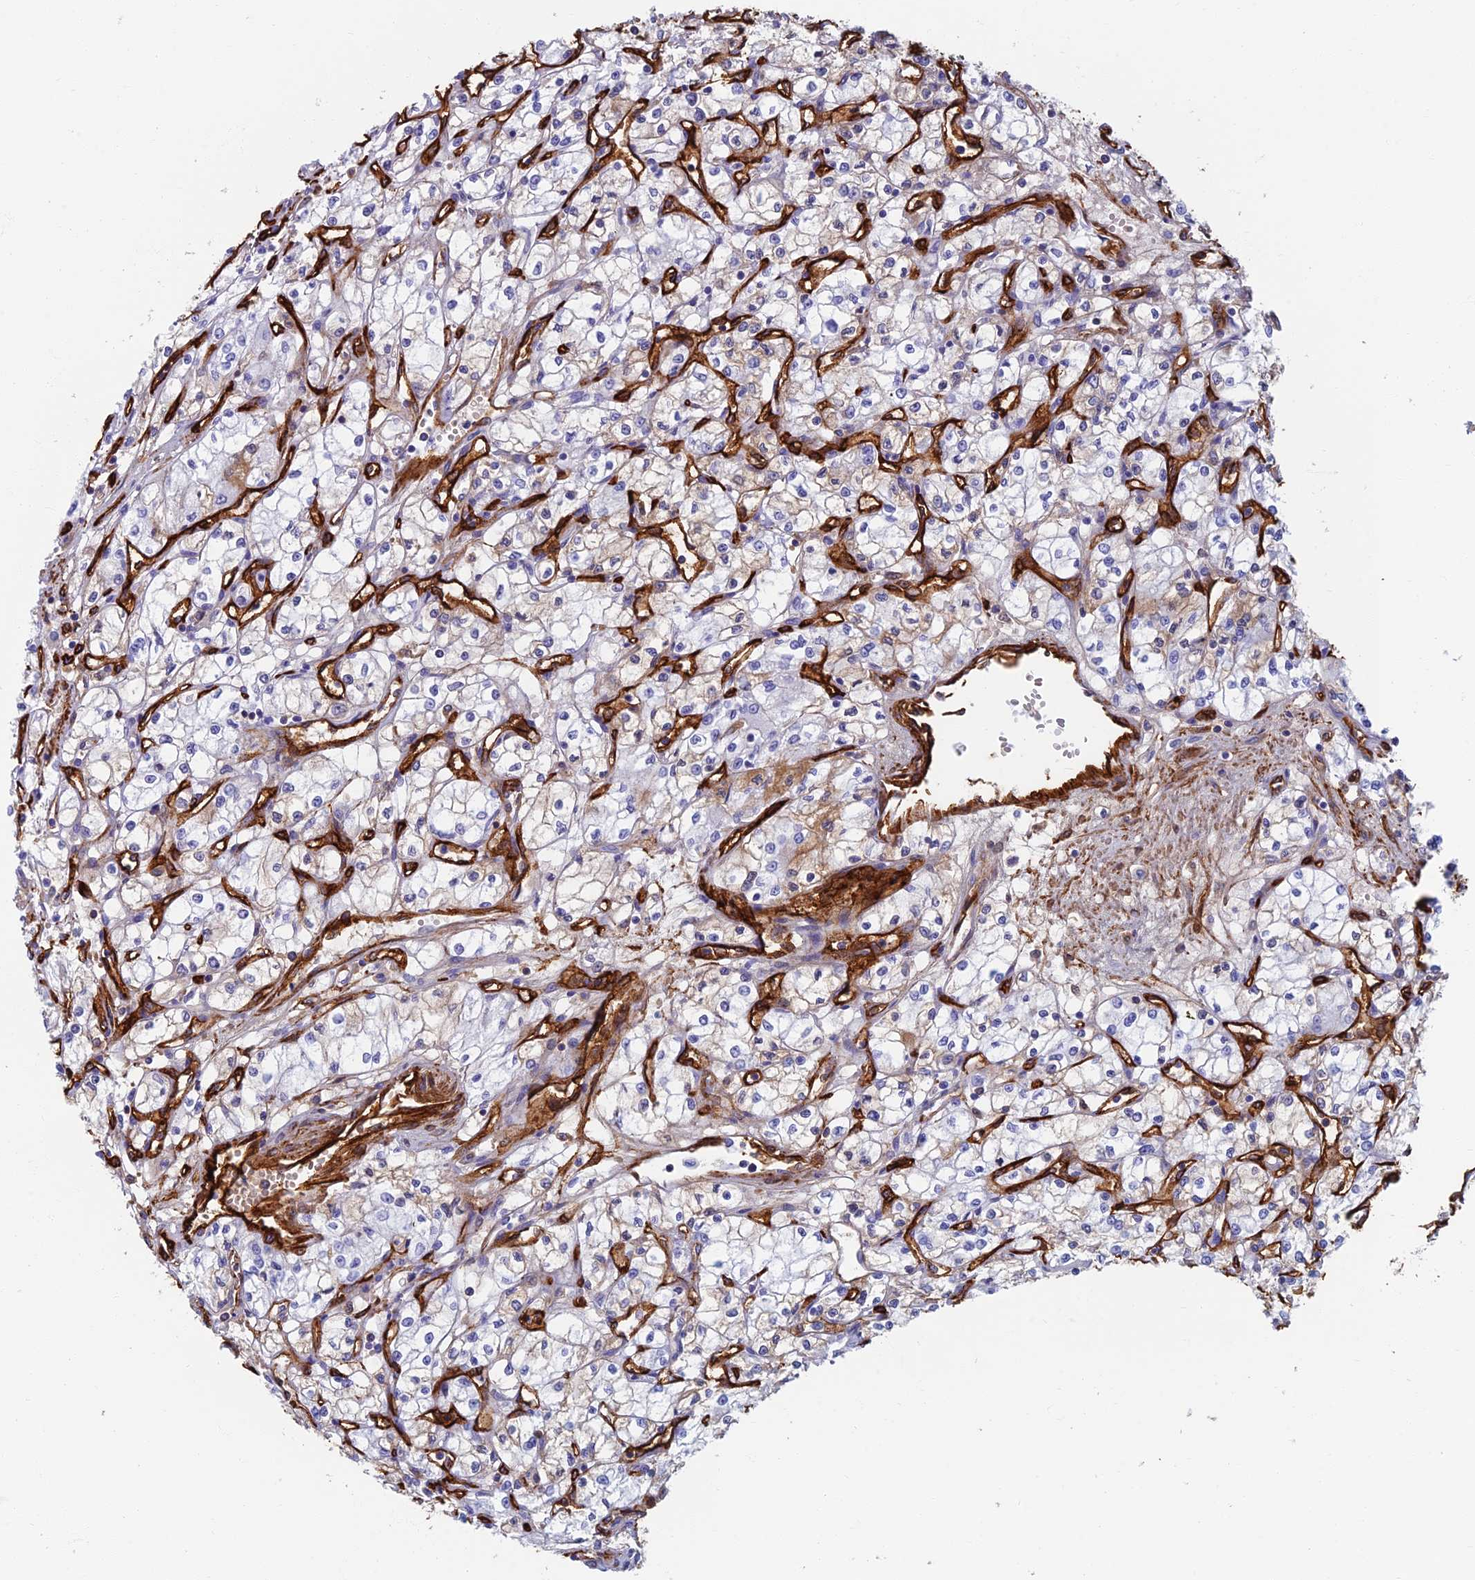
{"staining": {"intensity": "negative", "quantity": "none", "location": "none"}, "tissue": "renal cancer", "cell_type": "Tumor cells", "image_type": "cancer", "snomed": [{"axis": "morphology", "description": "Adenocarcinoma, NOS"}, {"axis": "topography", "description": "Kidney"}], "caption": "The image demonstrates no significant staining in tumor cells of renal adenocarcinoma. (Stains: DAB immunohistochemistry with hematoxylin counter stain, Microscopy: brightfield microscopy at high magnification).", "gene": "ETFRF1", "patient": {"sex": "male", "age": 59}}